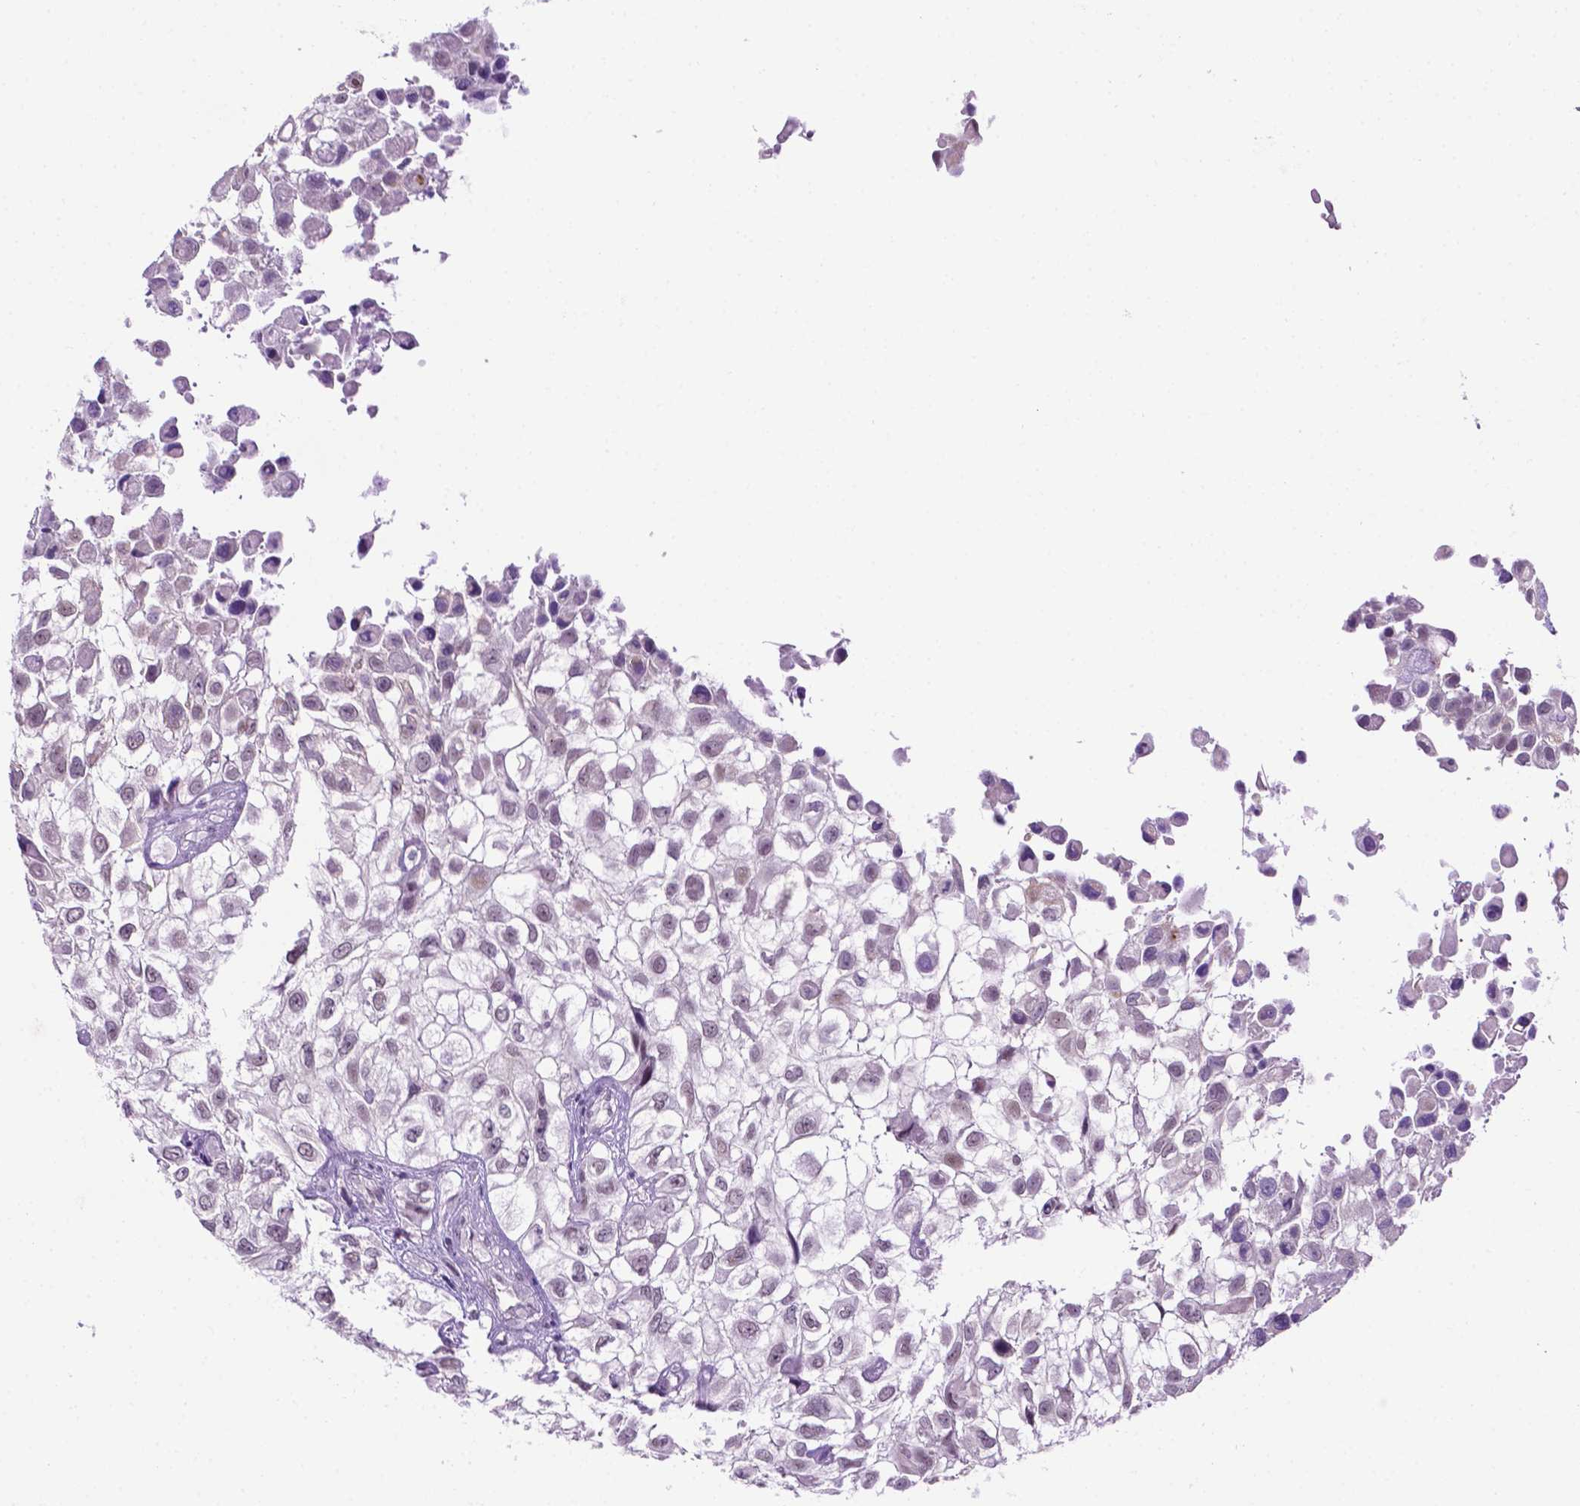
{"staining": {"intensity": "negative", "quantity": "none", "location": "none"}, "tissue": "urothelial cancer", "cell_type": "Tumor cells", "image_type": "cancer", "snomed": [{"axis": "morphology", "description": "Urothelial carcinoma, High grade"}, {"axis": "topography", "description": "Urinary bladder"}], "caption": "Photomicrograph shows no significant protein staining in tumor cells of urothelial cancer.", "gene": "MMP27", "patient": {"sex": "male", "age": 56}}